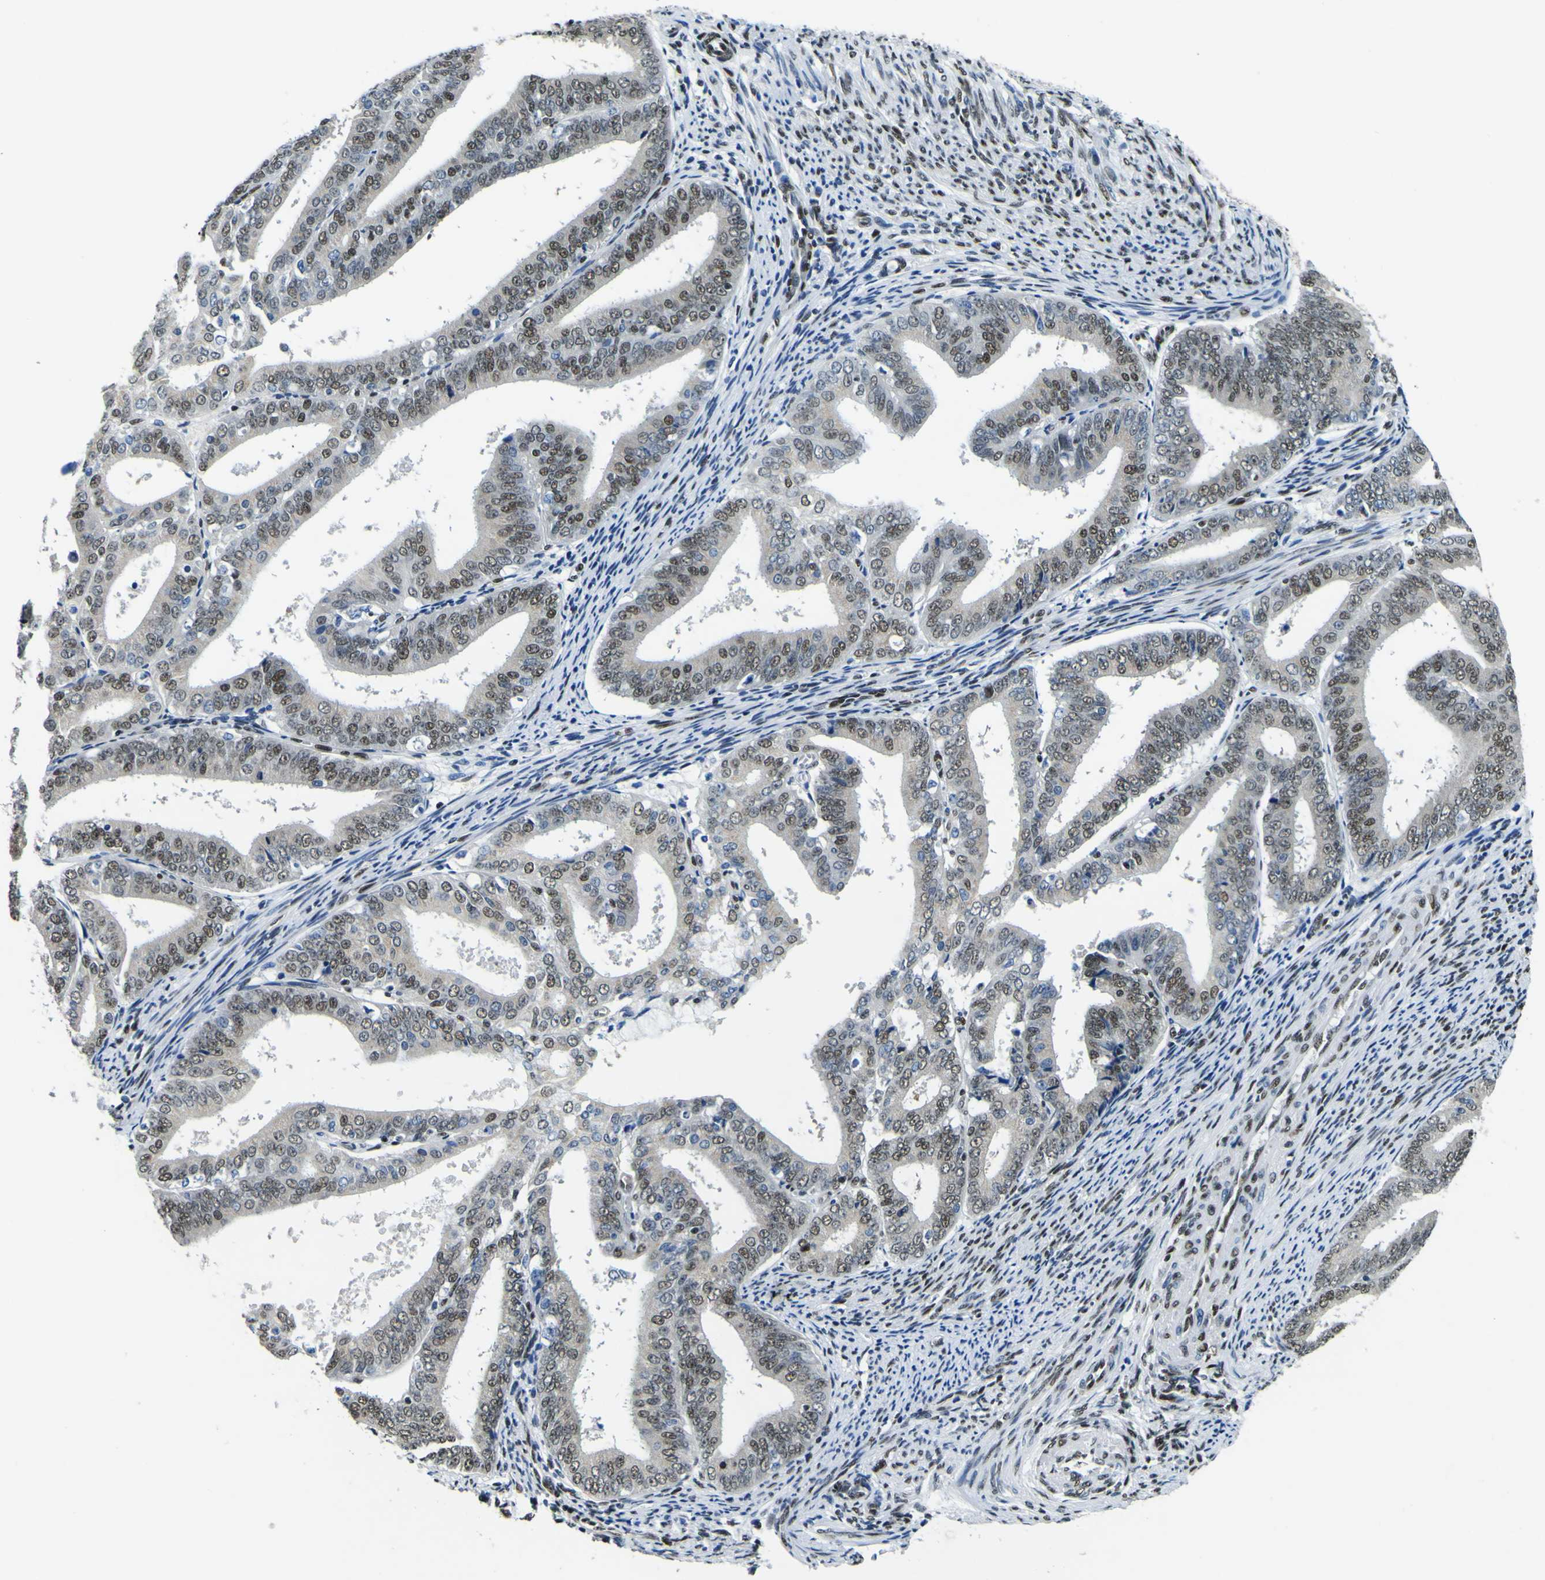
{"staining": {"intensity": "moderate", "quantity": ">75%", "location": "nuclear"}, "tissue": "endometrial cancer", "cell_type": "Tumor cells", "image_type": "cancer", "snomed": [{"axis": "morphology", "description": "Adenocarcinoma, NOS"}, {"axis": "topography", "description": "Endometrium"}], "caption": "An immunohistochemistry micrograph of neoplastic tissue is shown. Protein staining in brown highlights moderate nuclear positivity in adenocarcinoma (endometrial) within tumor cells. Nuclei are stained in blue.", "gene": "SP1", "patient": {"sex": "female", "age": 63}}